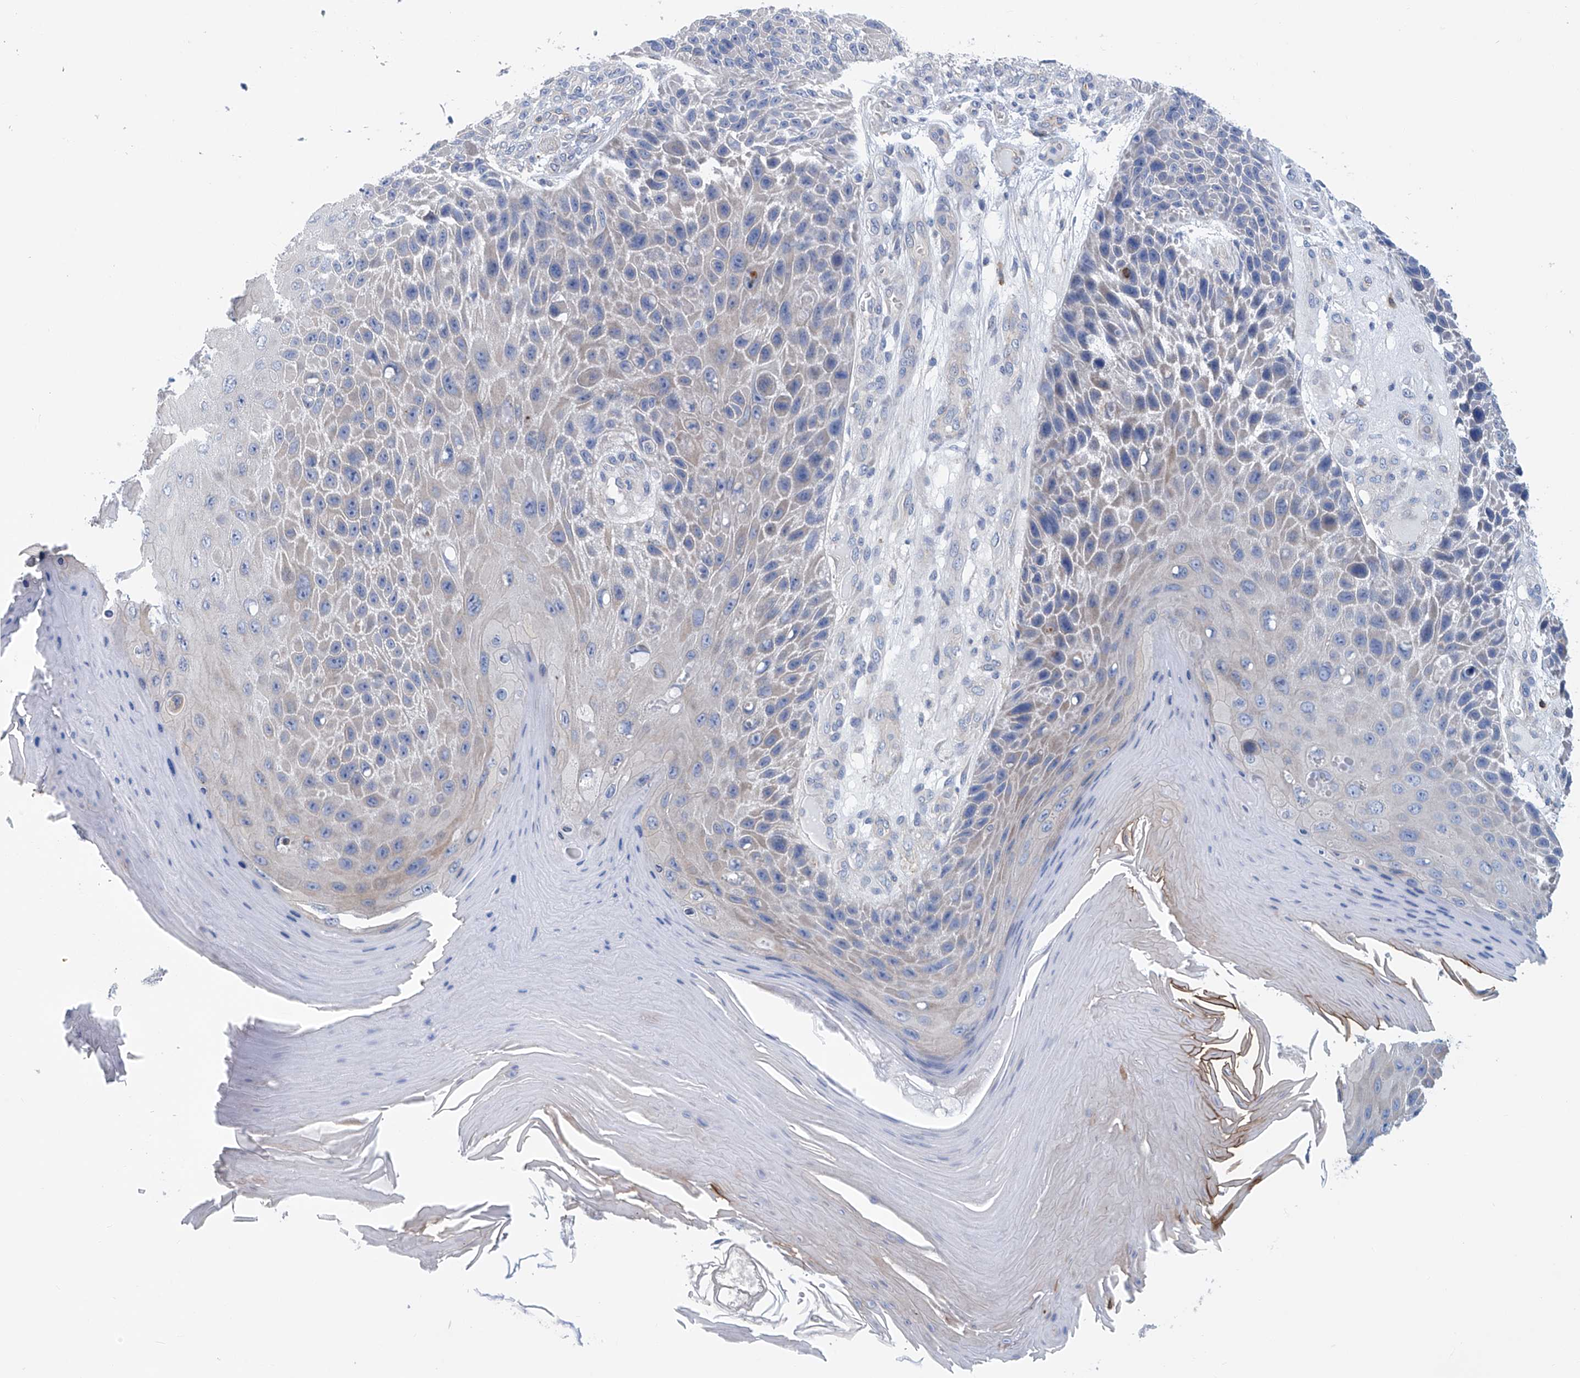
{"staining": {"intensity": "weak", "quantity": "<25%", "location": "cytoplasmic/membranous"}, "tissue": "skin cancer", "cell_type": "Tumor cells", "image_type": "cancer", "snomed": [{"axis": "morphology", "description": "Squamous cell carcinoma, NOS"}, {"axis": "topography", "description": "Skin"}], "caption": "DAB immunohistochemical staining of skin cancer (squamous cell carcinoma) exhibits no significant positivity in tumor cells.", "gene": "TNN", "patient": {"sex": "female", "age": 88}}